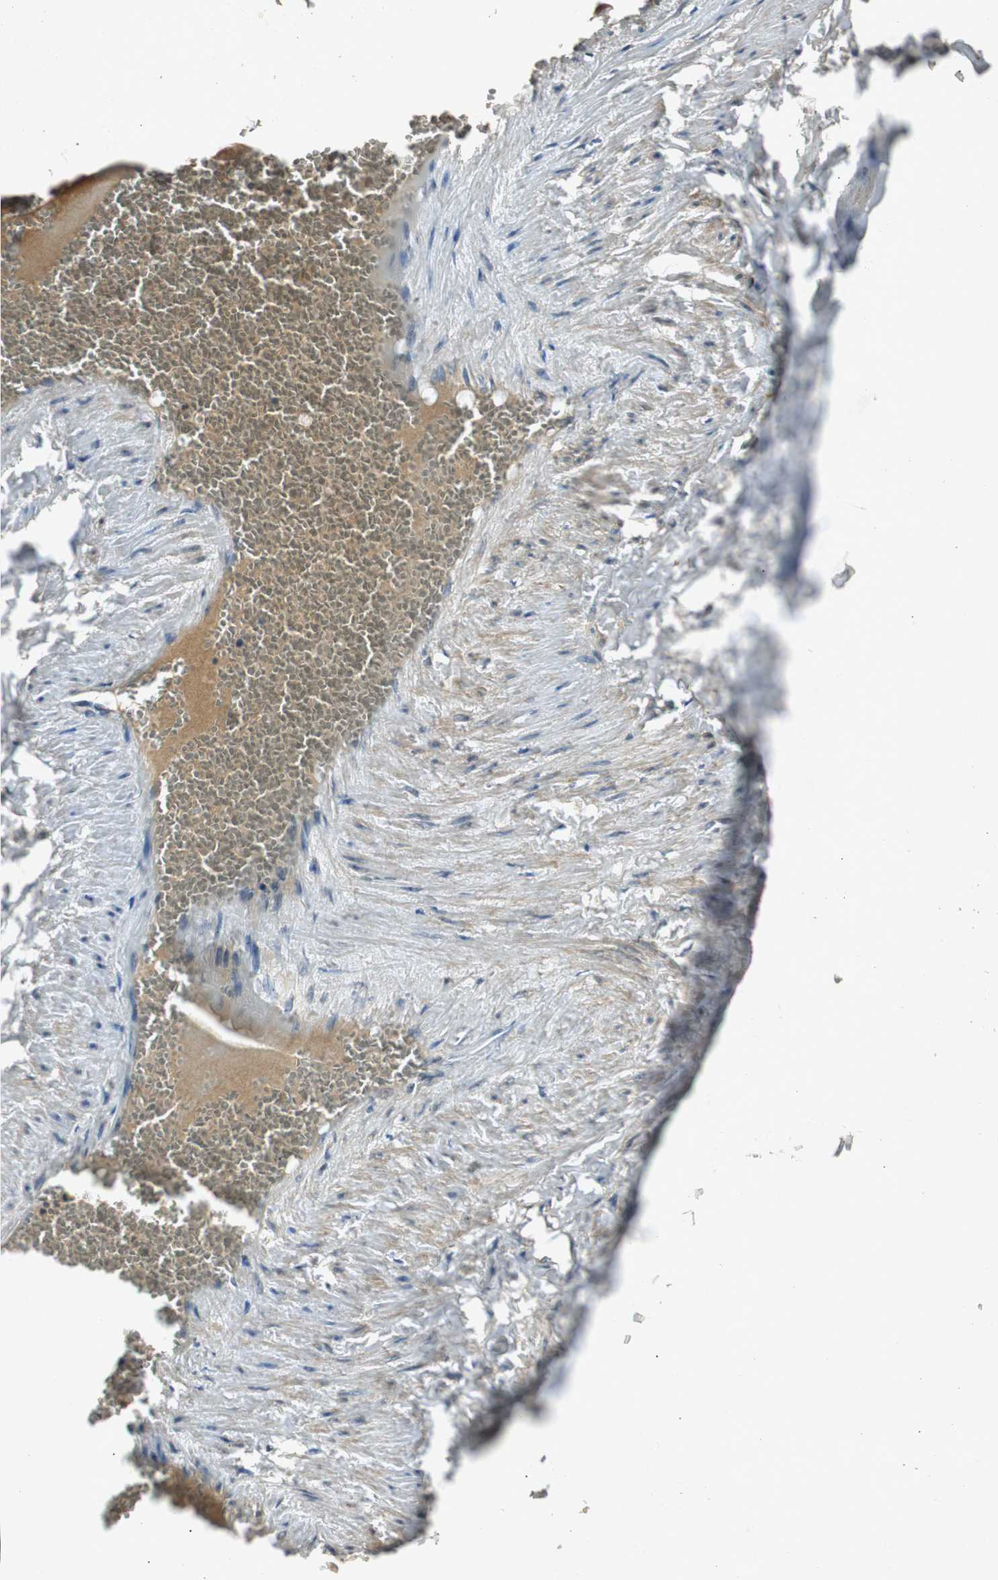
{"staining": {"intensity": "weak", "quantity": "<25%", "location": "cytoplasmic/membranous"}, "tissue": "adipose tissue", "cell_type": "Adipocytes", "image_type": "normal", "snomed": [{"axis": "morphology", "description": "Normal tissue, NOS"}, {"axis": "topography", "description": "Vascular tissue"}], "caption": "Immunohistochemistry photomicrograph of benign adipose tissue: adipose tissue stained with DAB demonstrates no significant protein staining in adipocytes. (DAB immunohistochemistry (IHC) visualized using brightfield microscopy, high magnification).", "gene": "SLIT2", "patient": {"sex": "male", "age": 41}}